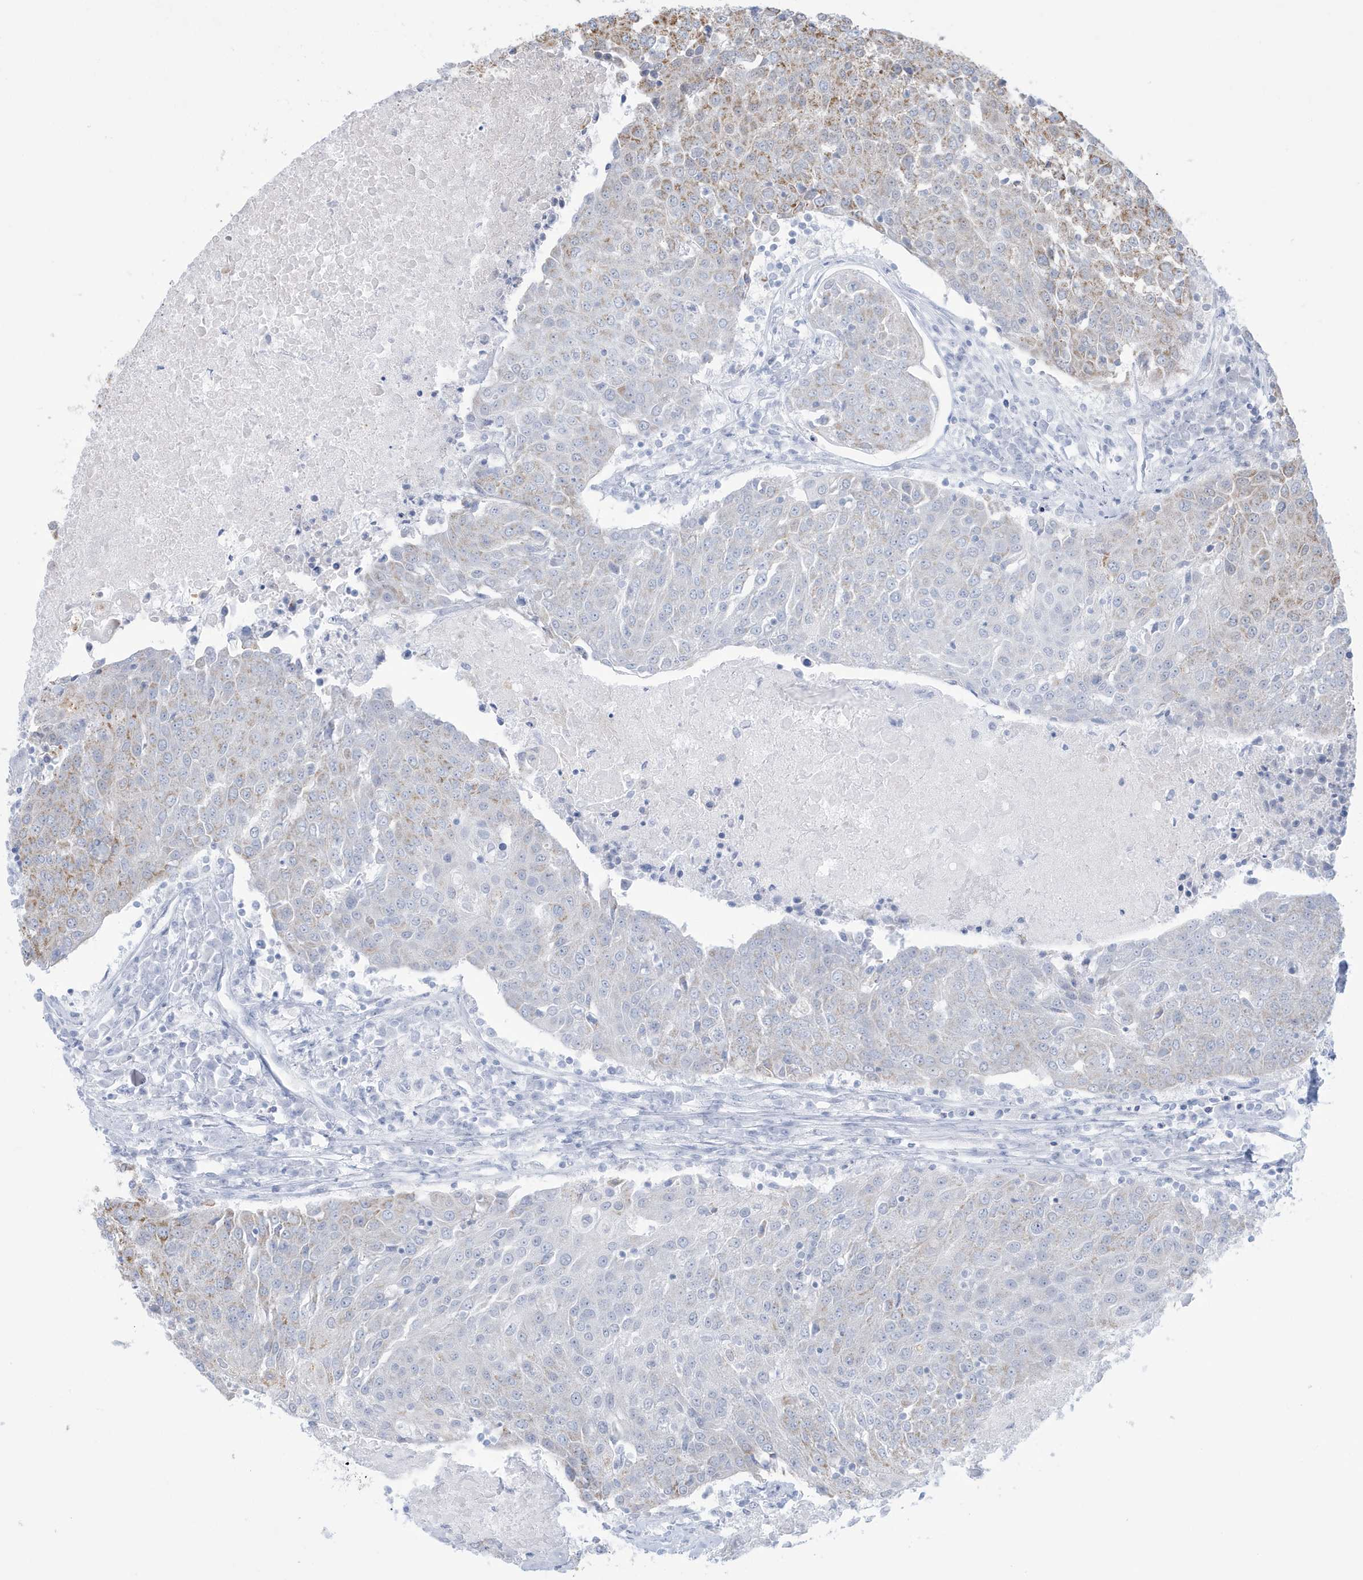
{"staining": {"intensity": "moderate", "quantity": "25%-75%", "location": "cytoplasmic/membranous"}, "tissue": "urothelial cancer", "cell_type": "Tumor cells", "image_type": "cancer", "snomed": [{"axis": "morphology", "description": "Urothelial carcinoma, High grade"}, {"axis": "topography", "description": "Urinary bladder"}], "caption": "Urothelial carcinoma (high-grade) was stained to show a protein in brown. There is medium levels of moderate cytoplasmic/membranous positivity in approximately 25%-75% of tumor cells.", "gene": "FNDC1", "patient": {"sex": "female", "age": 85}}